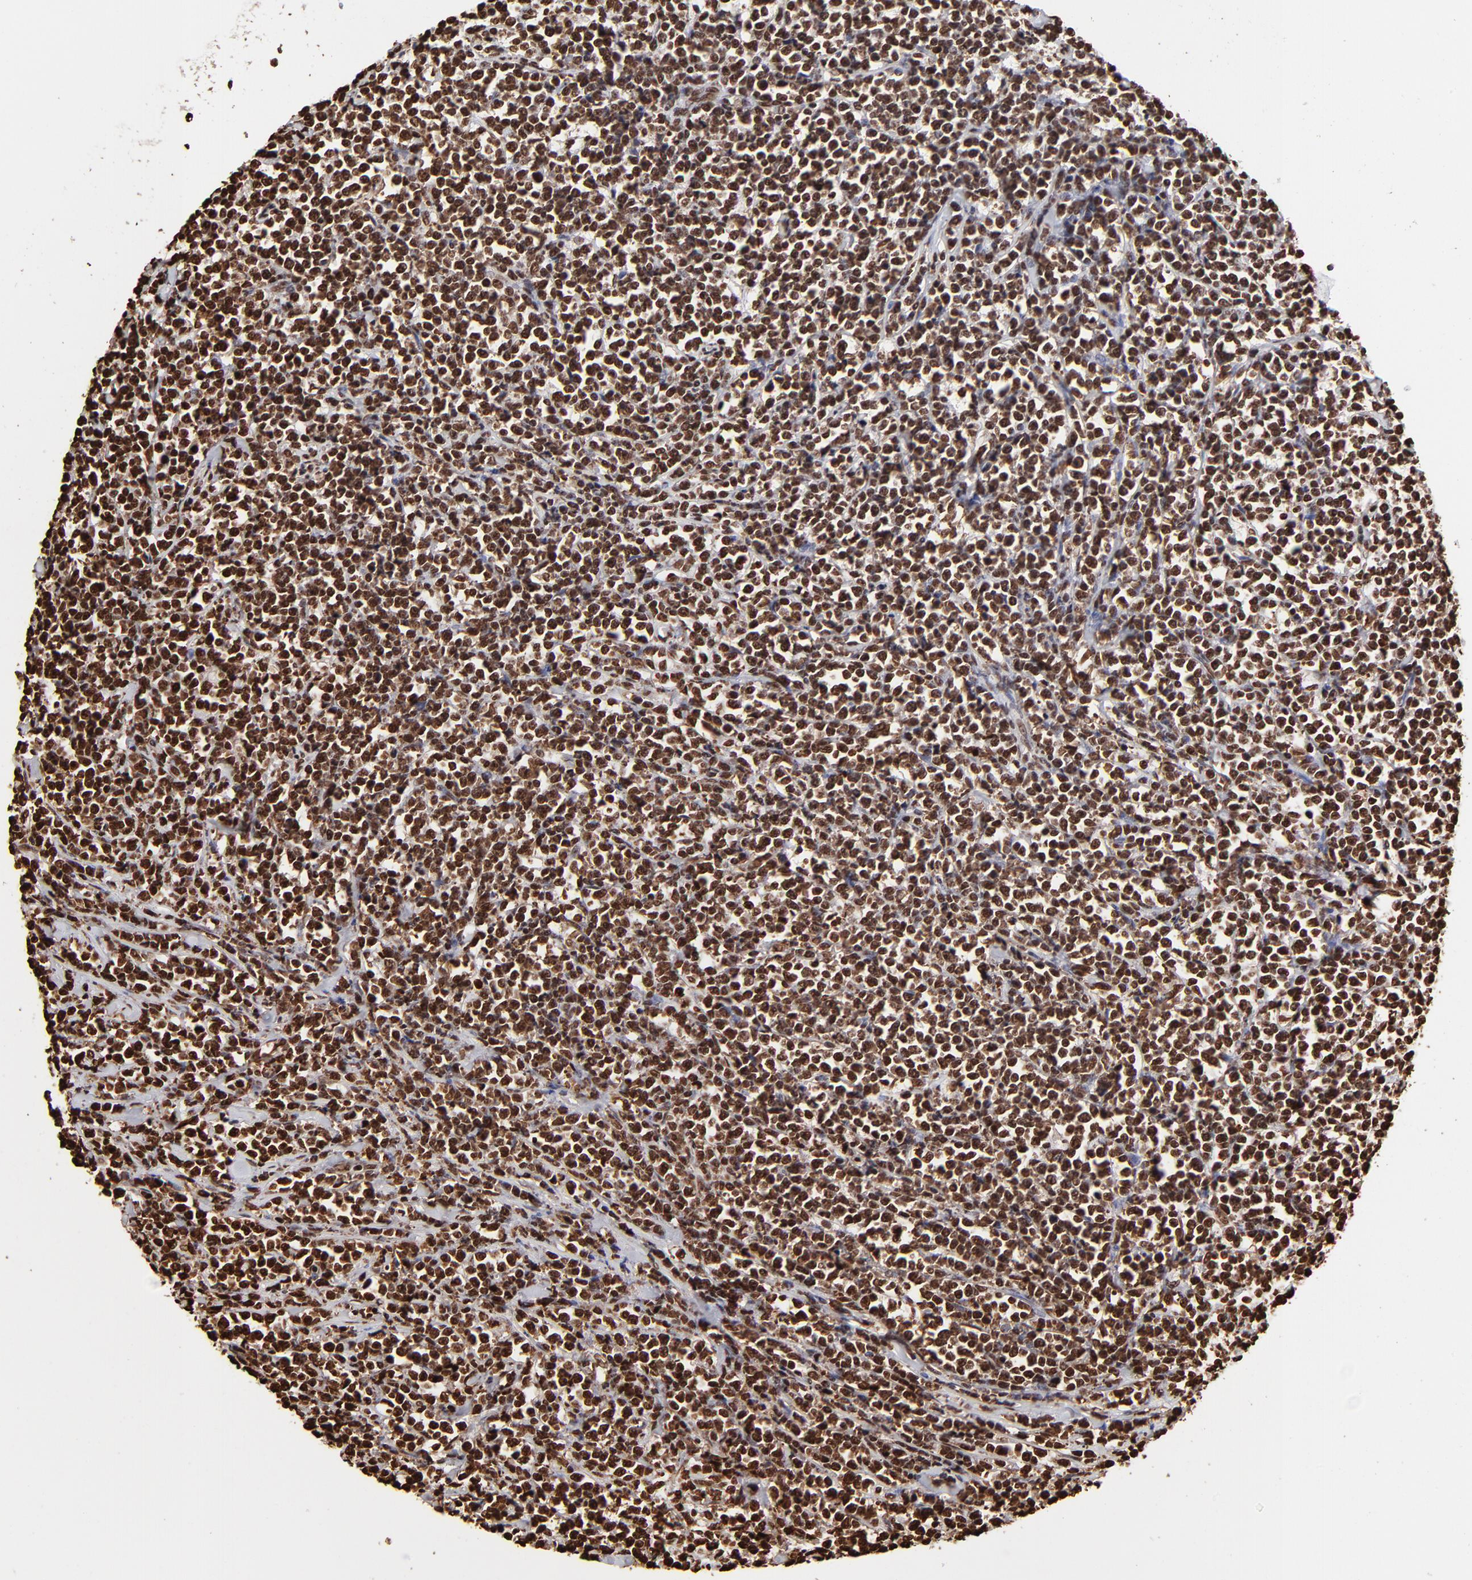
{"staining": {"intensity": "strong", "quantity": ">75%", "location": "nuclear"}, "tissue": "lymphoma", "cell_type": "Tumor cells", "image_type": "cancer", "snomed": [{"axis": "morphology", "description": "Malignant lymphoma, non-Hodgkin's type, High grade"}, {"axis": "topography", "description": "Small intestine"}, {"axis": "topography", "description": "Colon"}], "caption": "Lymphoma stained with DAB immunohistochemistry (IHC) exhibits high levels of strong nuclear positivity in about >75% of tumor cells. (Stains: DAB in brown, nuclei in blue, Microscopy: brightfield microscopy at high magnification).", "gene": "ZNF544", "patient": {"sex": "male", "age": 8}}